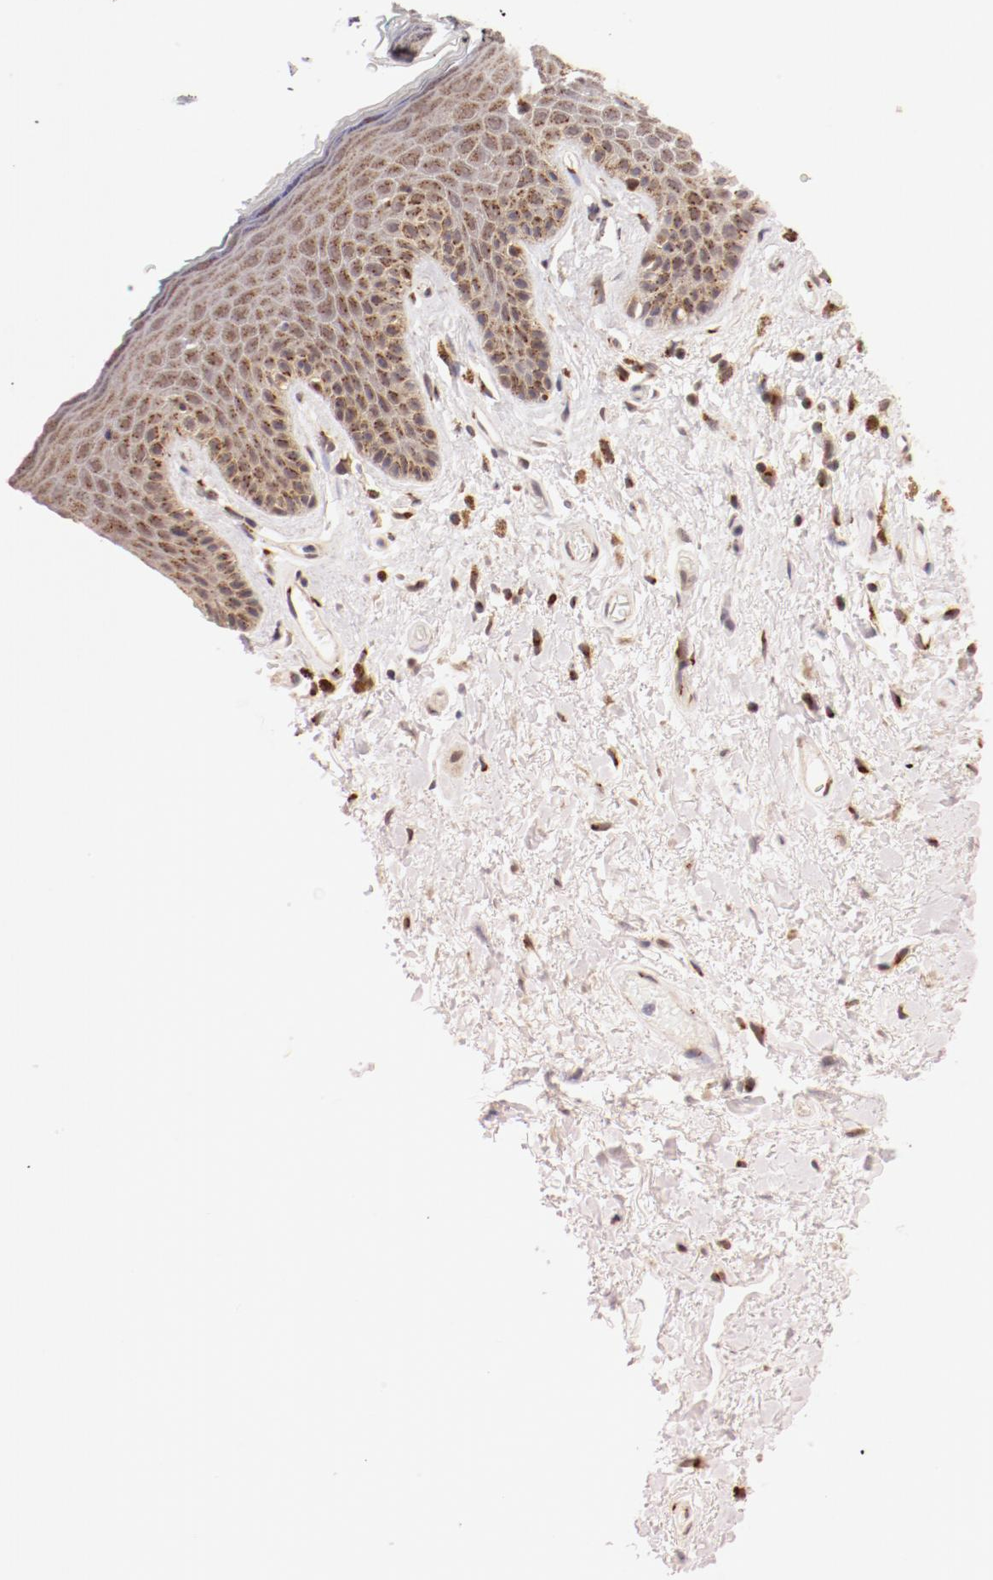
{"staining": {"intensity": "weak", "quantity": "25%-75%", "location": "cytoplasmic/membranous"}, "tissue": "skin", "cell_type": "Epidermal cells", "image_type": "normal", "snomed": [{"axis": "morphology", "description": "Normal tissue, NOS"}, {"axis": "topography", "description": "Anal"}], "caption": "Immunohistochemistry (IHC) (DAB (3,3'-diaminobenzidine)) staining of unremarkable skin reveals weak cytoplasmic/membranous protein expression in approximately 25%-75% of epidermal cells. The protein is shown in brown color, while the nuclei are stained blue.", "gene": "RPL12", "patient": {"sex": "male", "age": 74}}